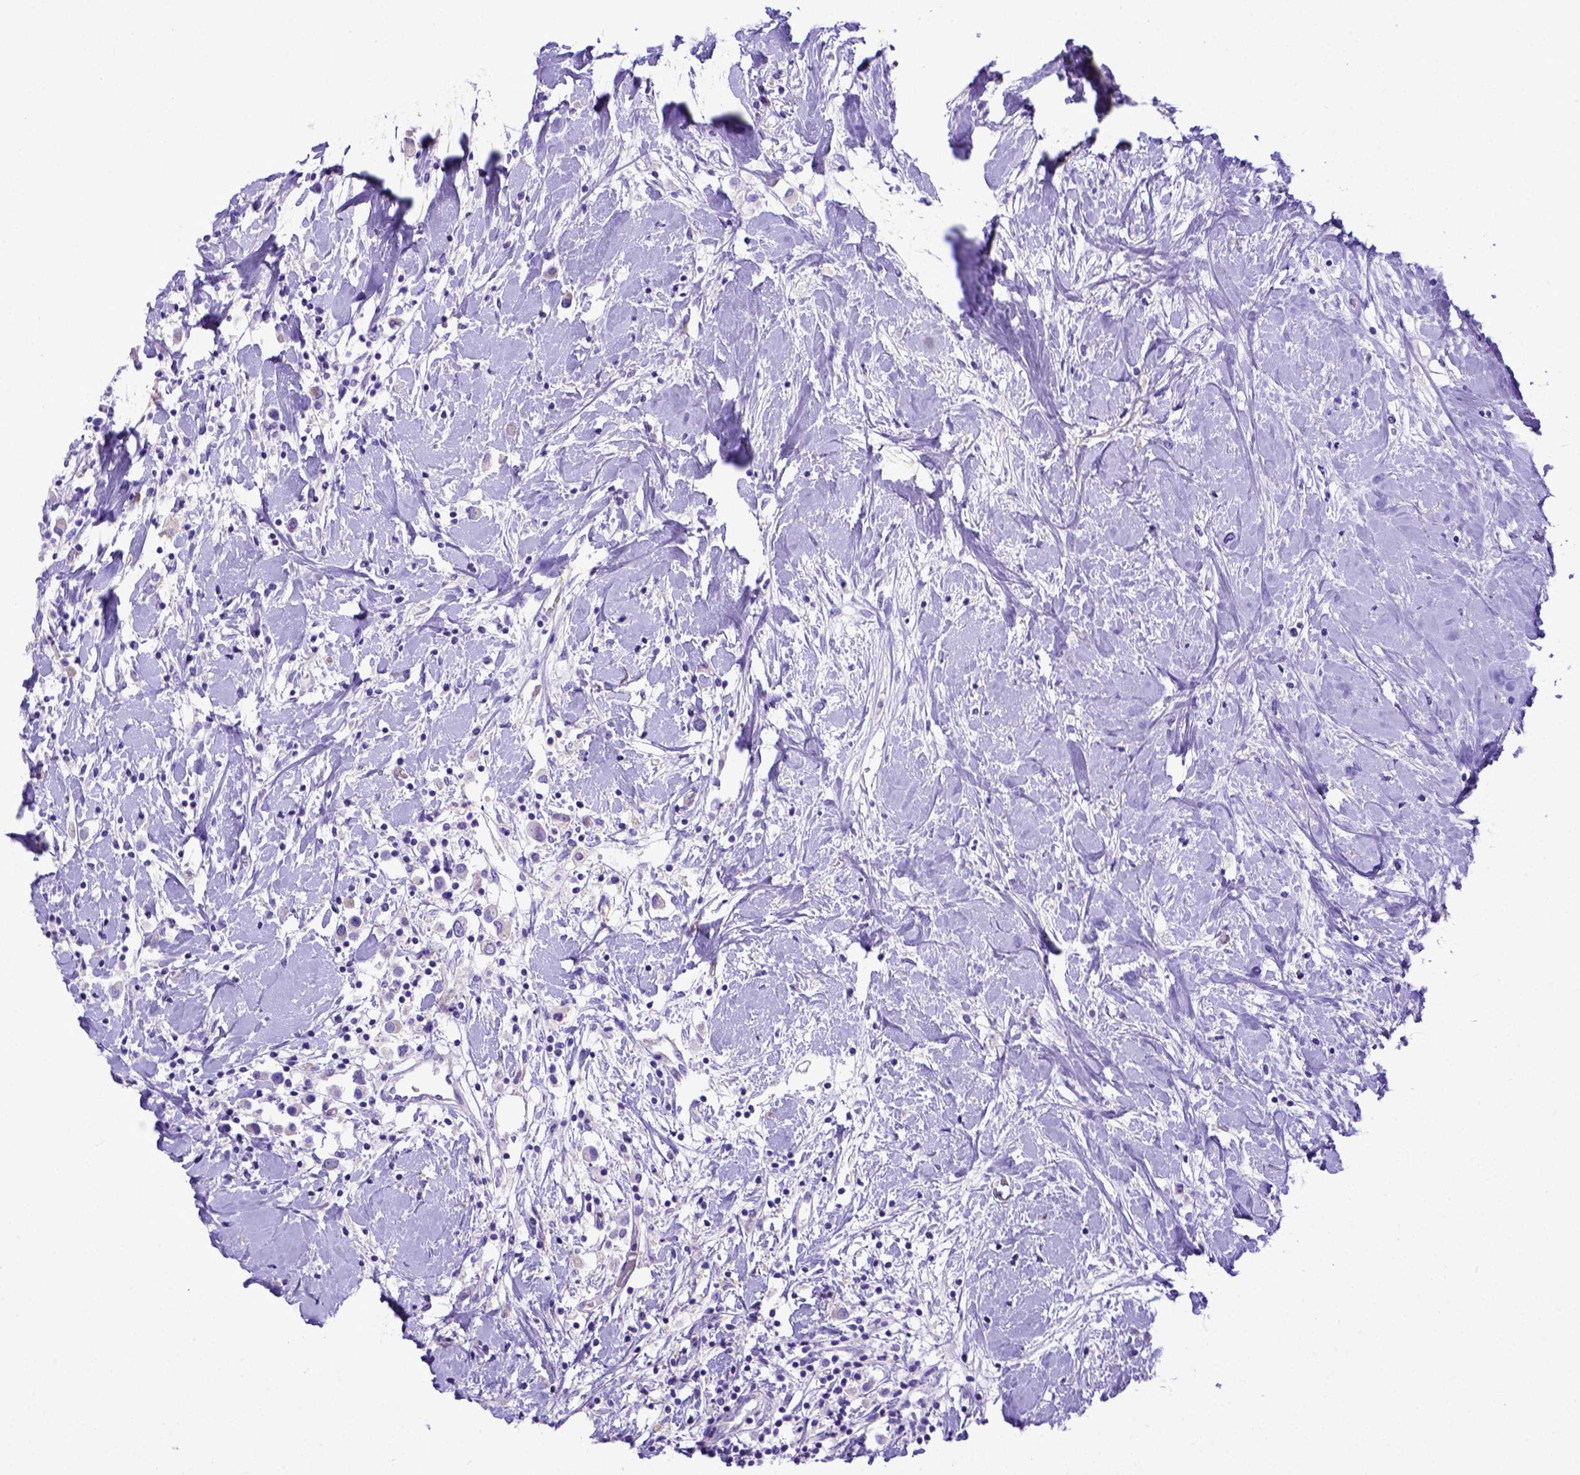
{"staining": {"intensity": "negative", "quantity": "none", "location": "none"}, "tissue": "breast cancer", "cell_type": "Tumor cells", "image_type": "cancer", "snomed": [{"axis": "morphology", "description": "Duct carcinoma"}, {"axis": "topography", "description": "Breast"}], "caption": "An image of human breast cancer is negative for staining in tumor cells.", "gene": "LRRC18", "patient": {"sex": "female", "age": 61}}